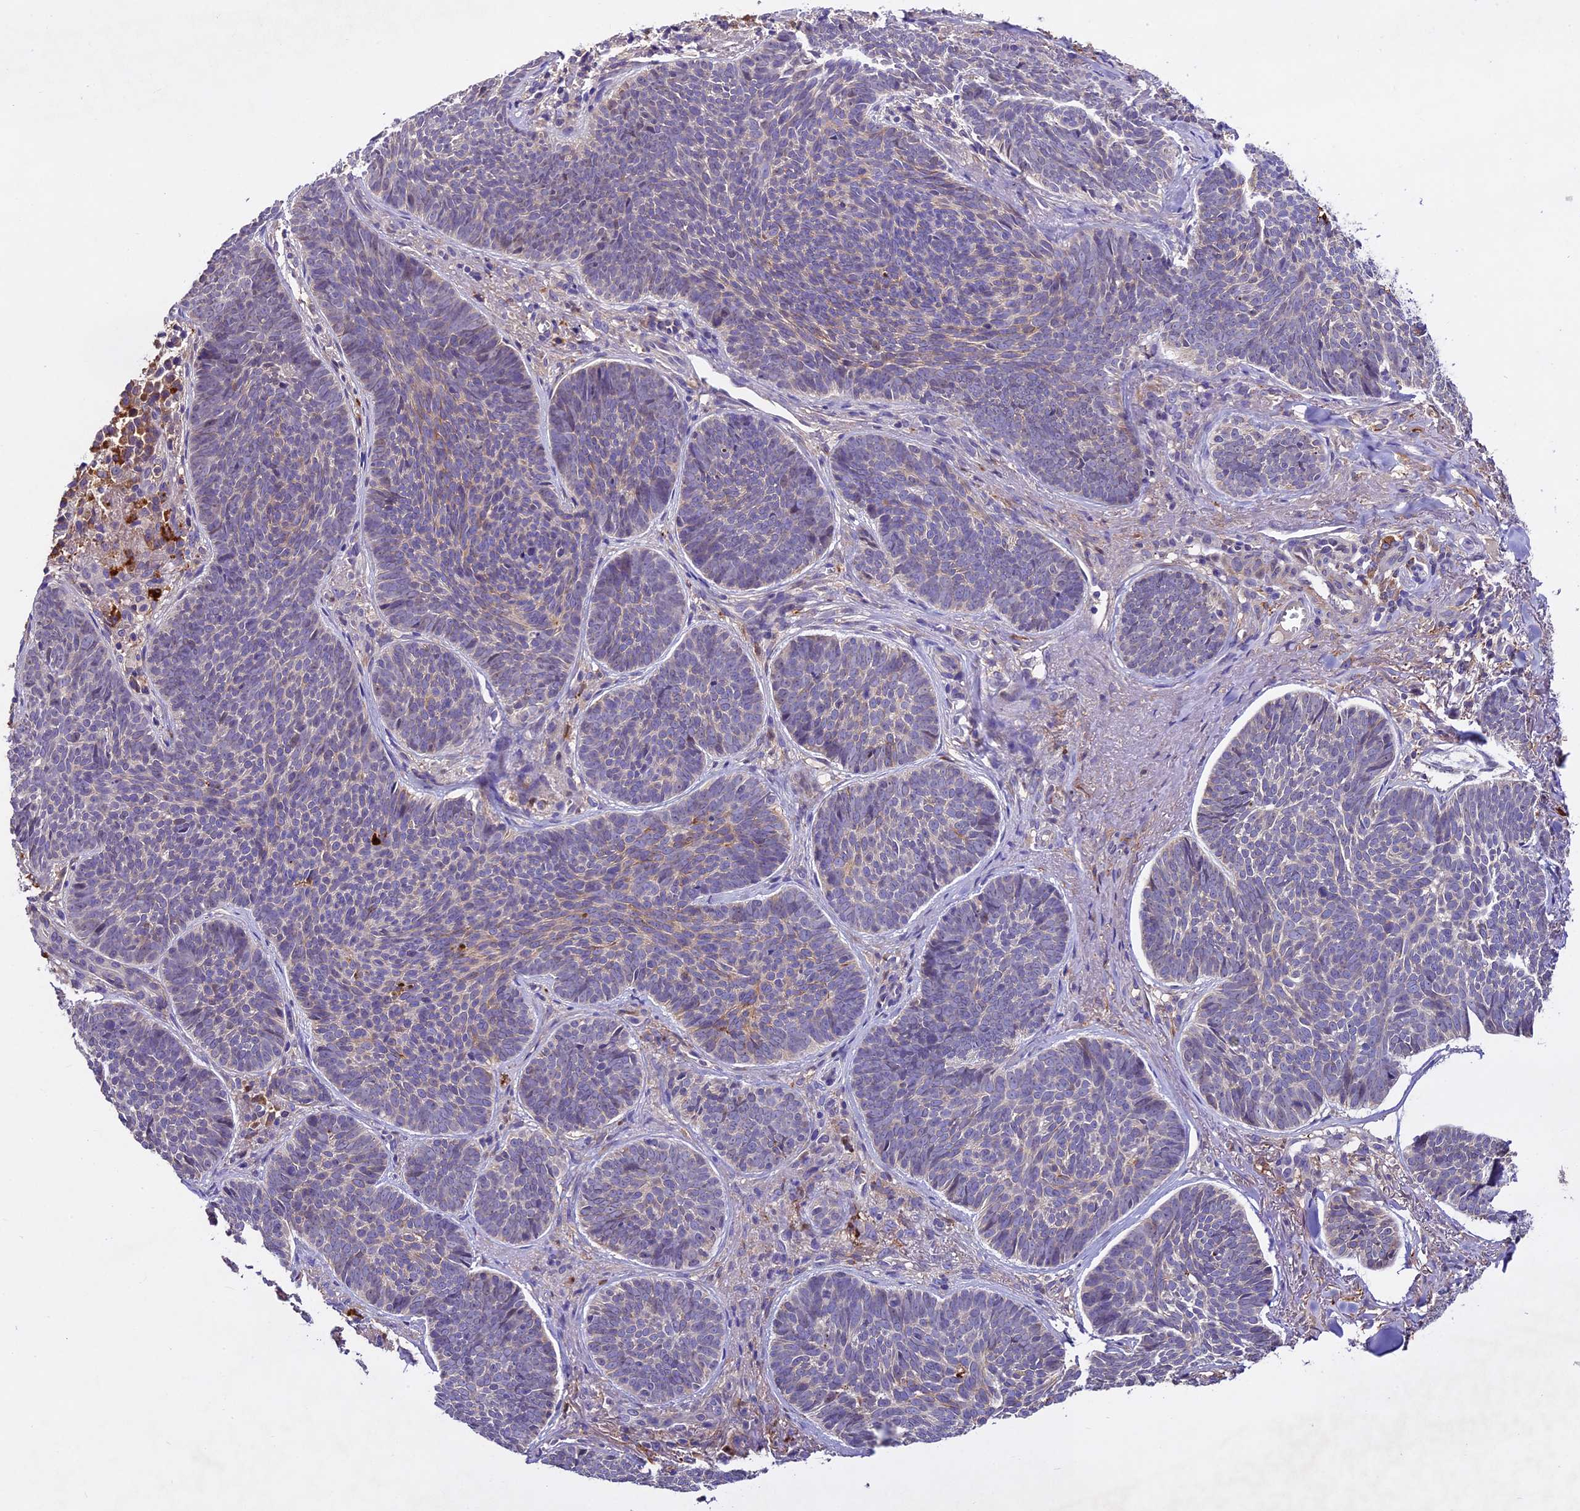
{"staining": {"intensity": "negative", "quantity": "none", "location": "none"}, "tissue": "skin cancer", "cell_type": "Tumor cells", "image_type": "cancer", "snomed": [{"axis": "morphology", "description": "Basal cell carcinoma"}, {"axis": "topography", "description": "Skin"}], "caption": "Histopathology image shows no protein staining in tumor cells of skin cancer tissue.", "gene": "CILP2", "patient": {"sex": "female", "age": 74}}